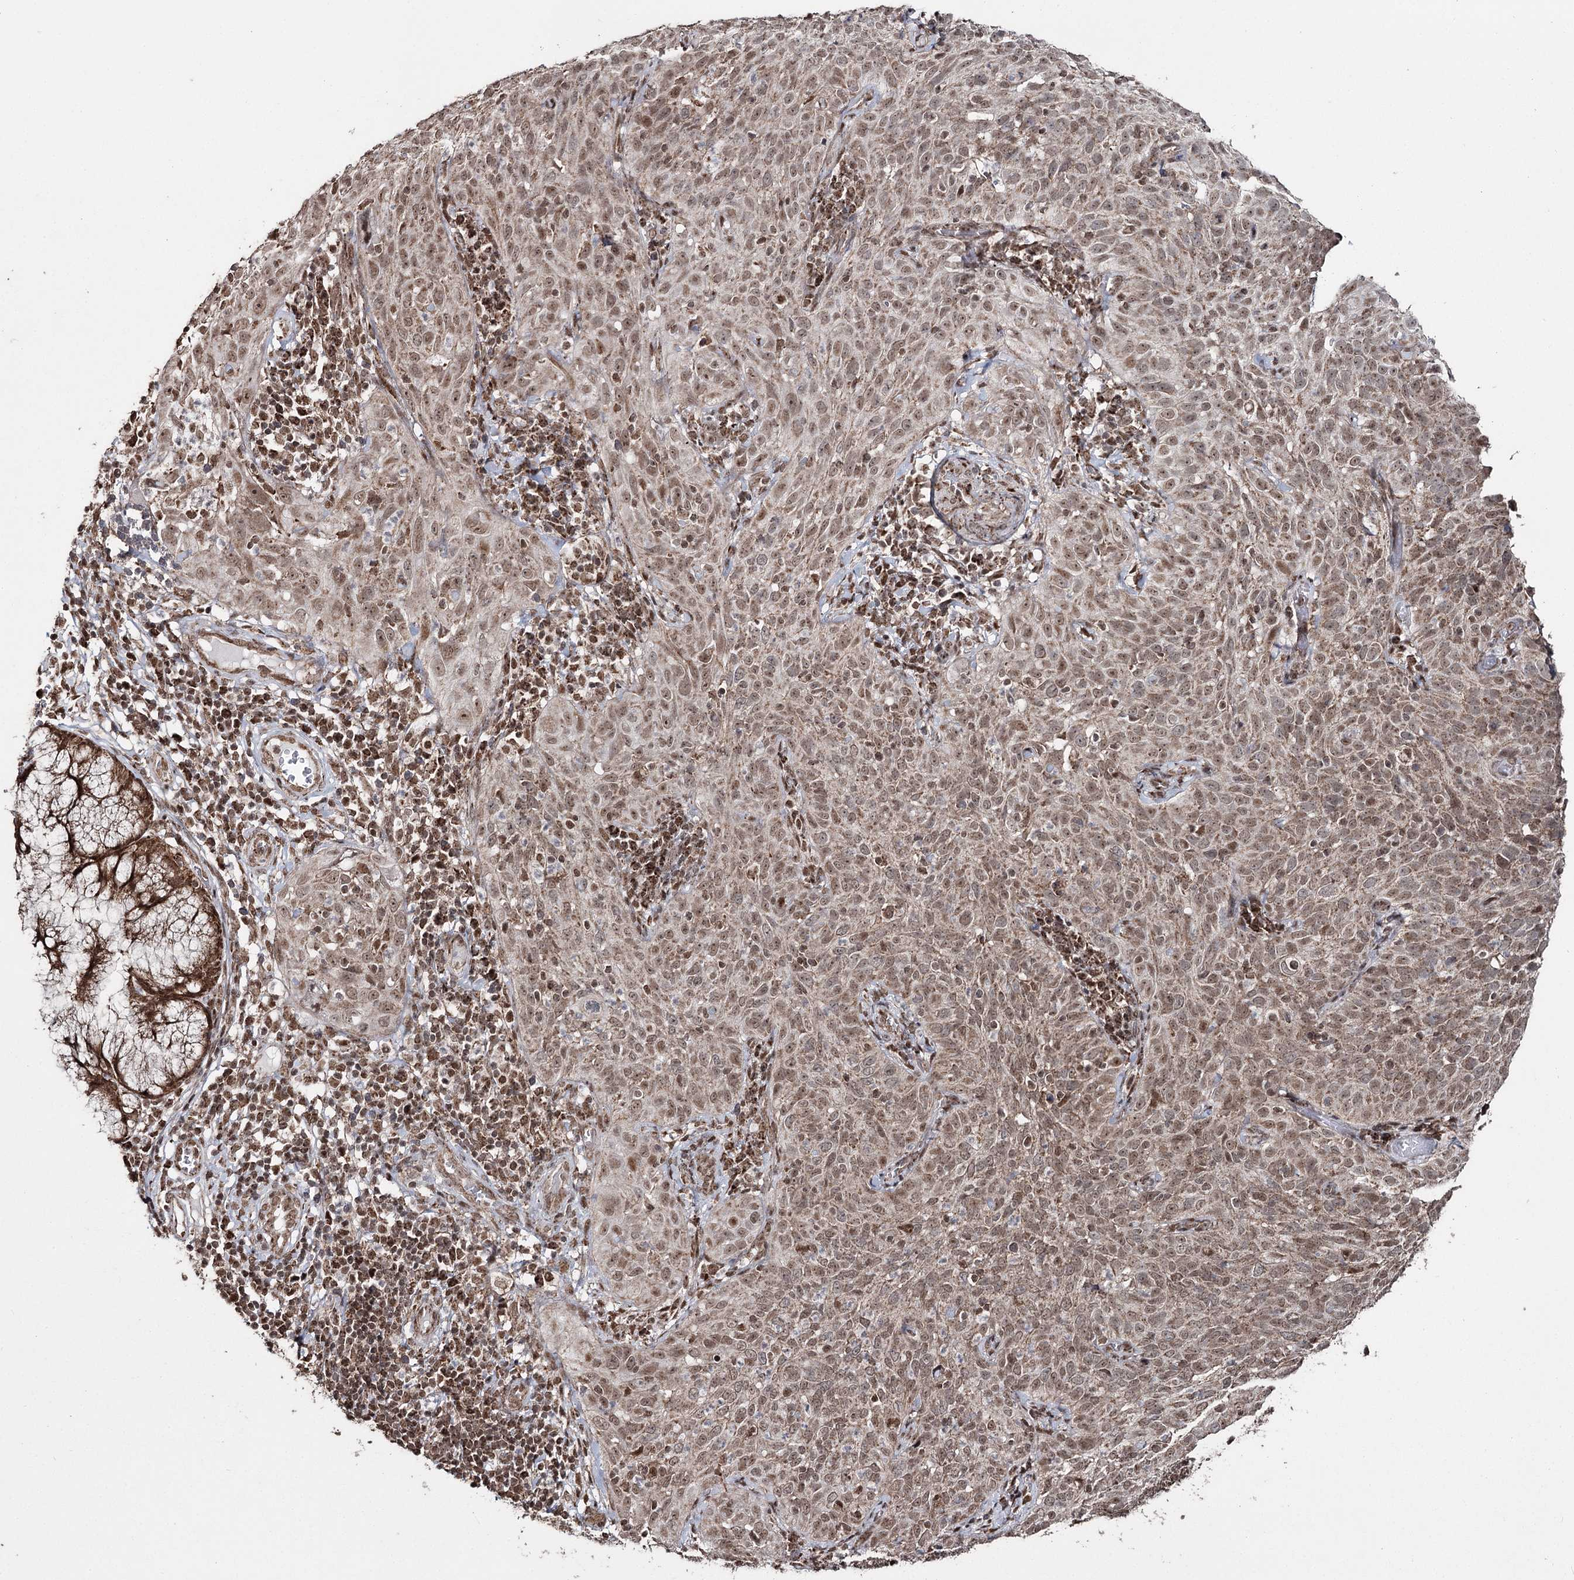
{"staining": {"intensity": "moderate", "quantity": ">75%", "location": "cytoplasmic/membranous,nuclear"}, "tissue": "cervical cancer", "cell_type": "Tumor cells", "image_type": "cancer", "snomed": [{"axis": "morphology", "description": "Squamous cell carcinoma, NOS"}, {"axis": "topography", "description": "Cervix"}], "caption": "IHC (DAB (3,3'-diaminobenzidine)) staining of human squamous cell carcinoma (cervical) shows moderate cytoplasmic/membranous and nuclear protein expression in about >75% of tumor cells.", "gene": "PDHX", "patient": {"sex": "female", "age": 31}}